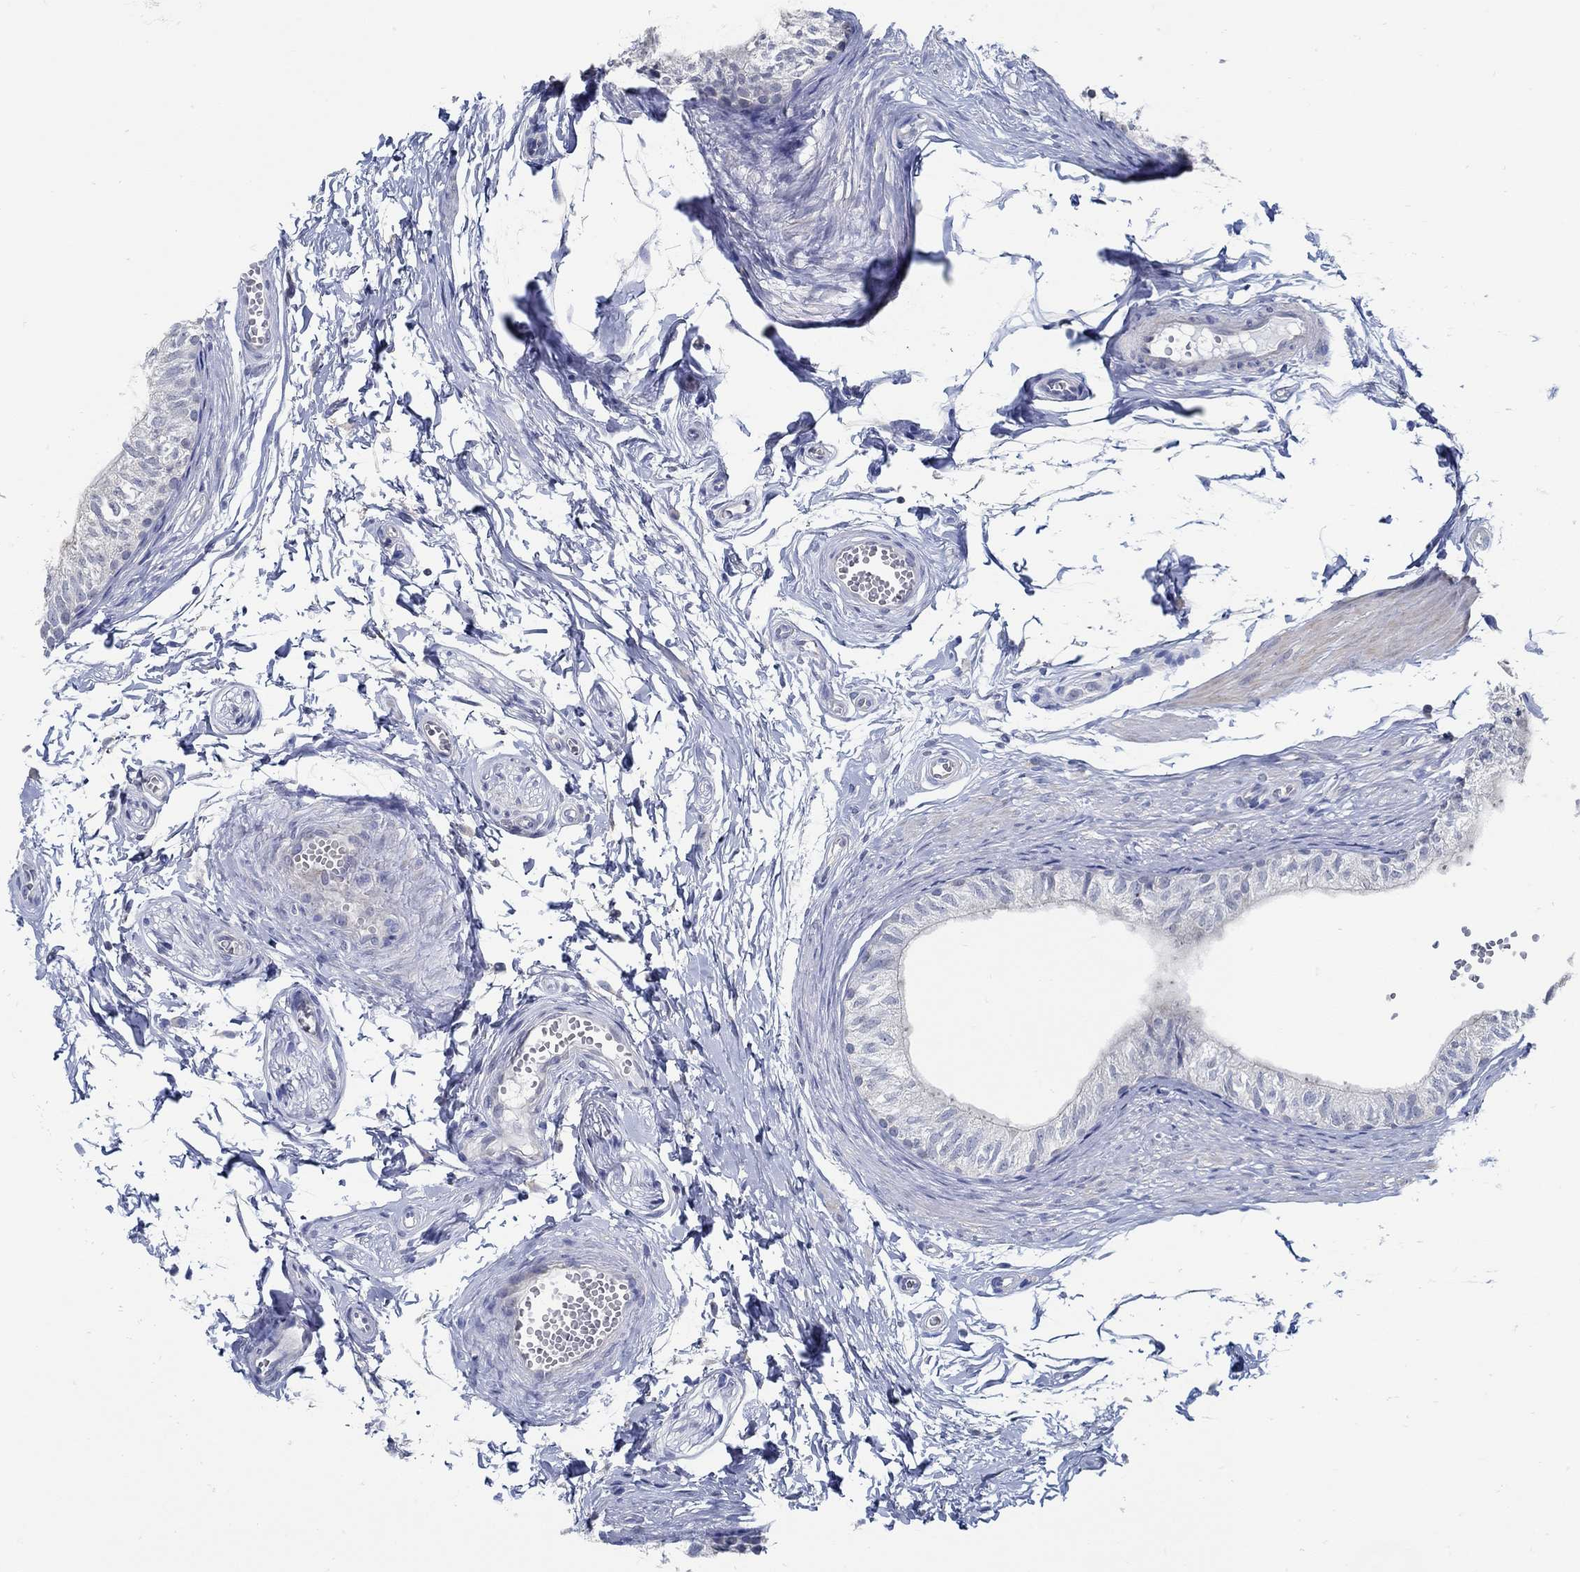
{"staining": {"intensity": "negative", "quantity": "none", "location": "none"}, "tissue": "epididymis", "cell_type": "Glandular cells", "image_type": "normal", "snomed": [{"axis": "morphology", "description": "Normal tissue, NOS"}, {"axis": "topography", "description": "Epididymis"}], "caption": "Micrograph shows no protein expression in glandular cells of unremarkable epididymis.", "gene": "PCDH11X", "patient": {"sex": "male", "age": 22}}